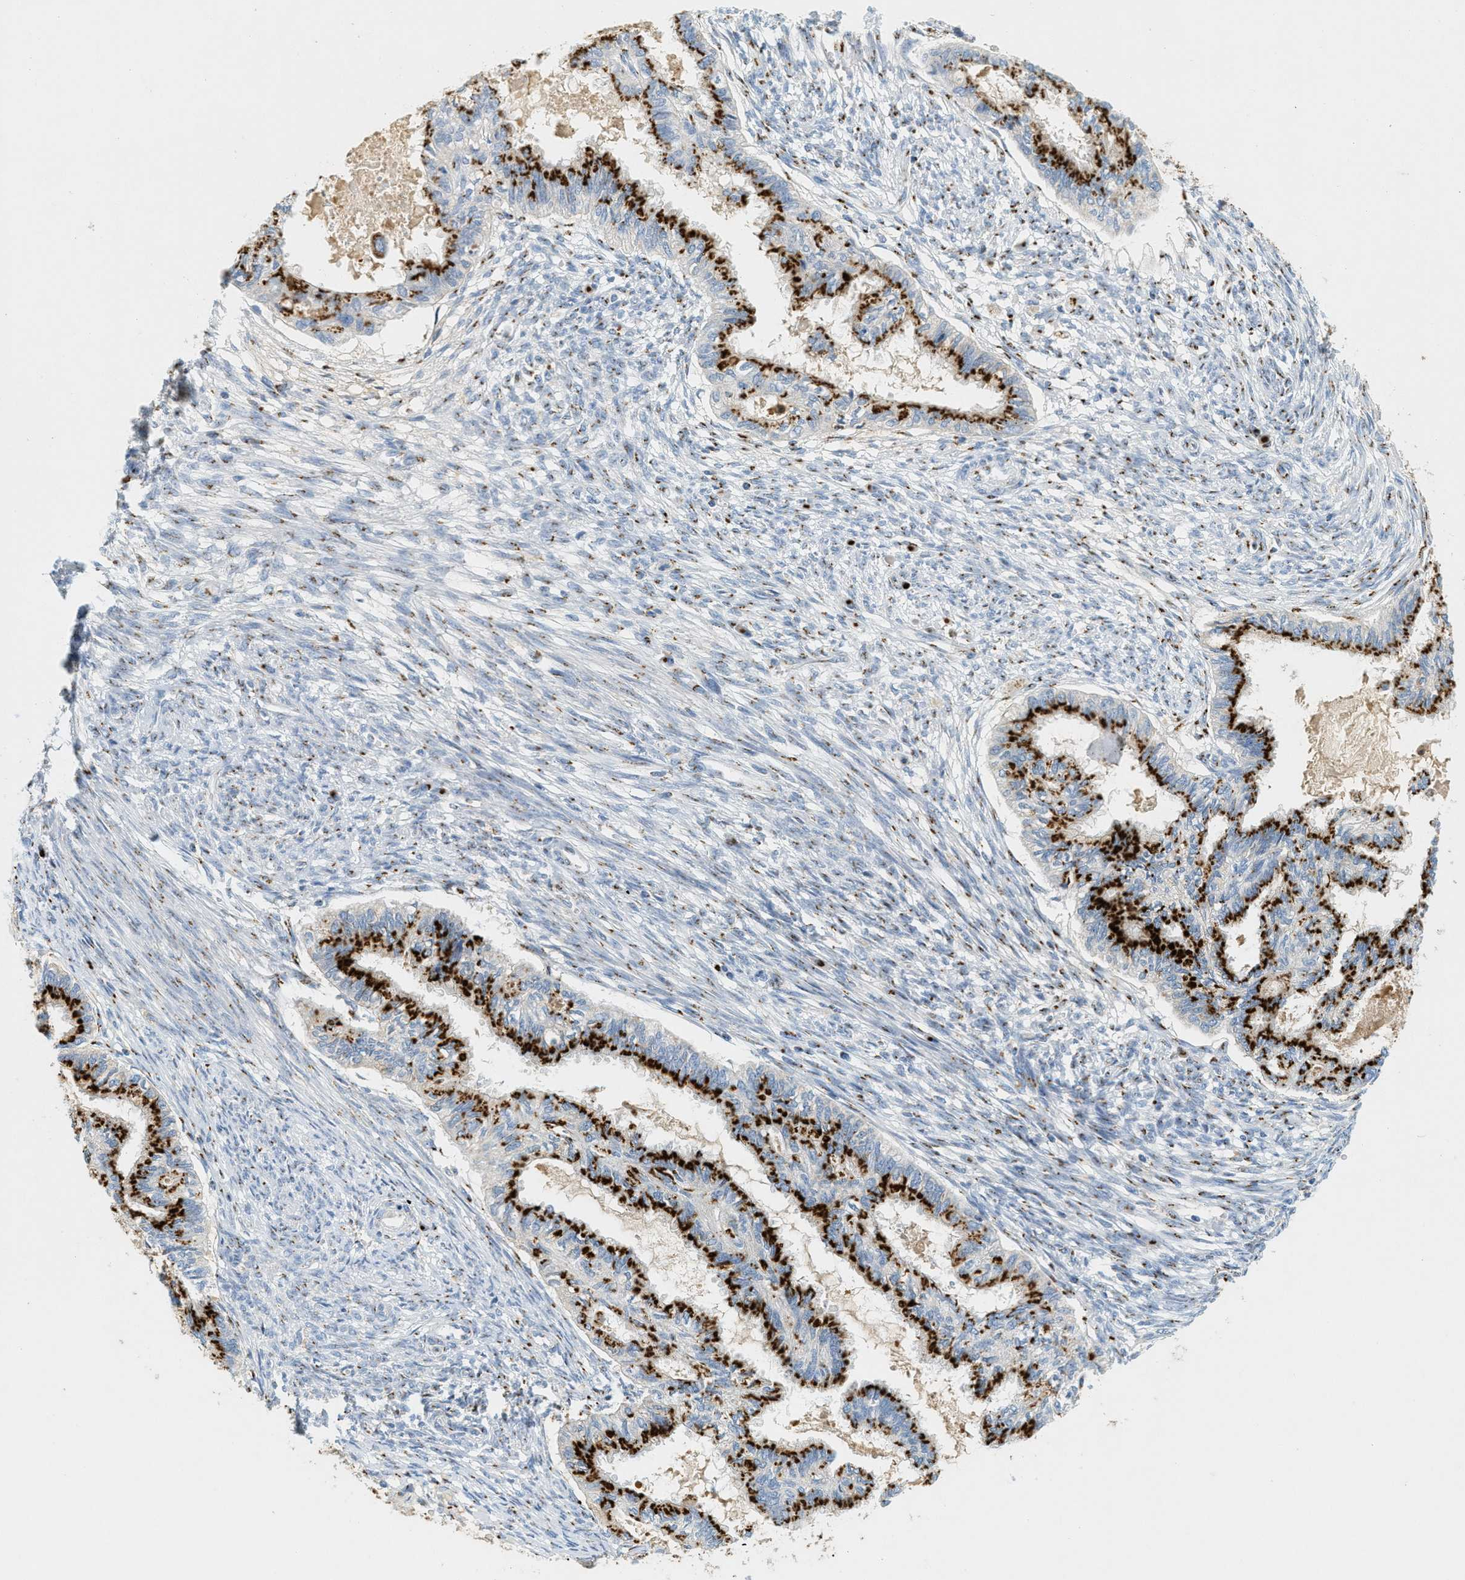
{"staining": {"intensity": "strong", "quantity": ">75%", "location": "cytoplasmic/membranous"}, "tissue": "cervical cancer", "cell_type": "Tumor cells", "image_type": "cancer", "snomed": [{"axis": "morphology", "description": "Normal tissue, NOS"}, {"axis": "morphology", "description": "Adenocarcinoma, NOS"}, {"axis": "topography", "description": "Cervix"}, {"axis": "topography", "description": "Endometrium"}], "caption": "IHC of human cervical adenocarcinoma exhibits high levels of strong cytoplasmic/membranous staining in about >75% of tumor cells.", "gene": "ENTPD4", "patient": {"sex": "female", "age": 86}}